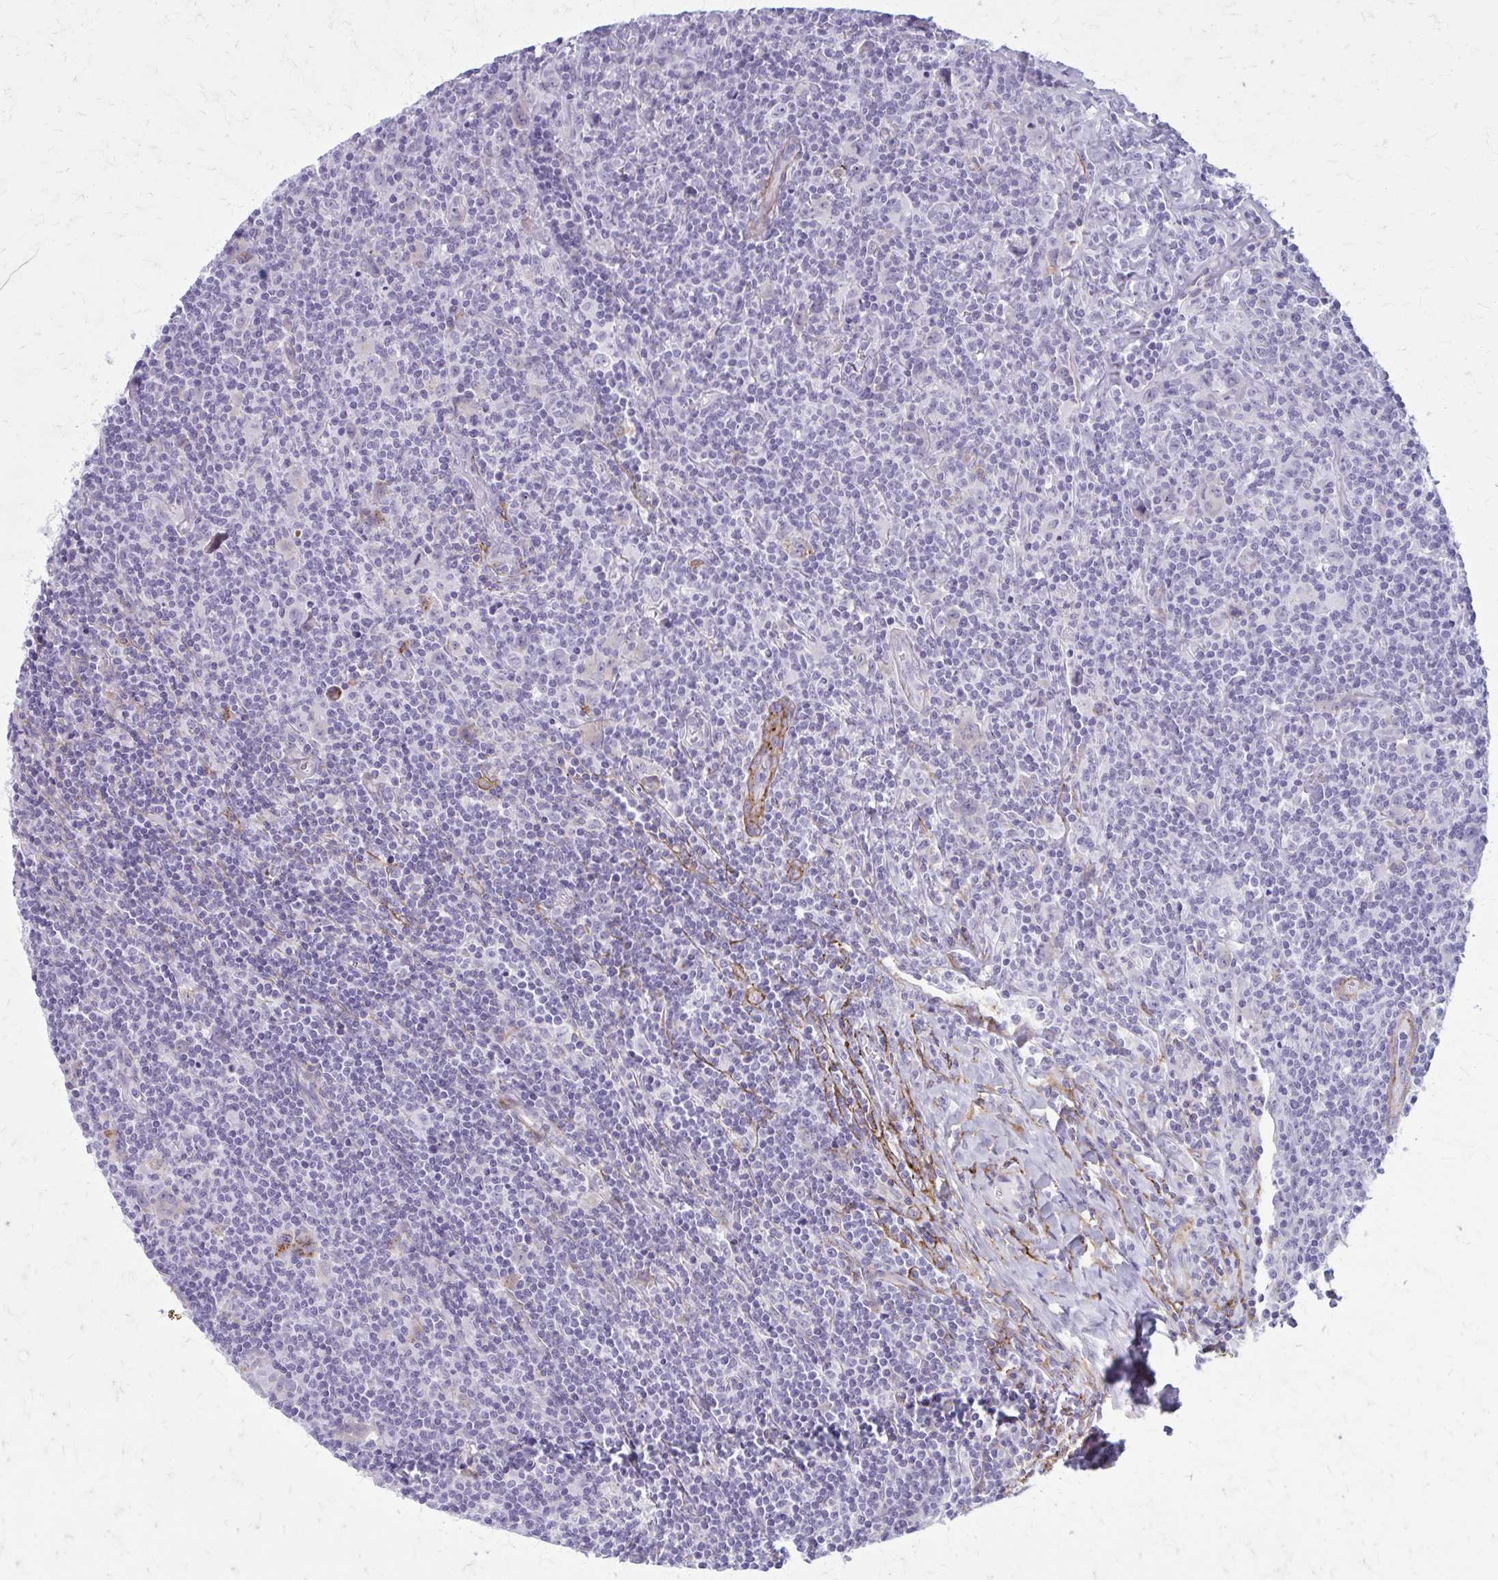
{"staining": {"intensity": "negative", "quantity": "none", "location": "none"}, "tissue": "lymphoma", "cell_type": "Tumor cells", "image_type": "cancer", "snomed": [{"axis": "morphology", "description": "Hodgkin's disease, NOS"}, {"axis": "topography", "description": "Lymph node"}], "caption": "Lymphoma was stained to show a protein in brown. There is no significant staining in tumor cells.", "gene": "AKAP12", "patient": {"sex": "female", "age": 18}}